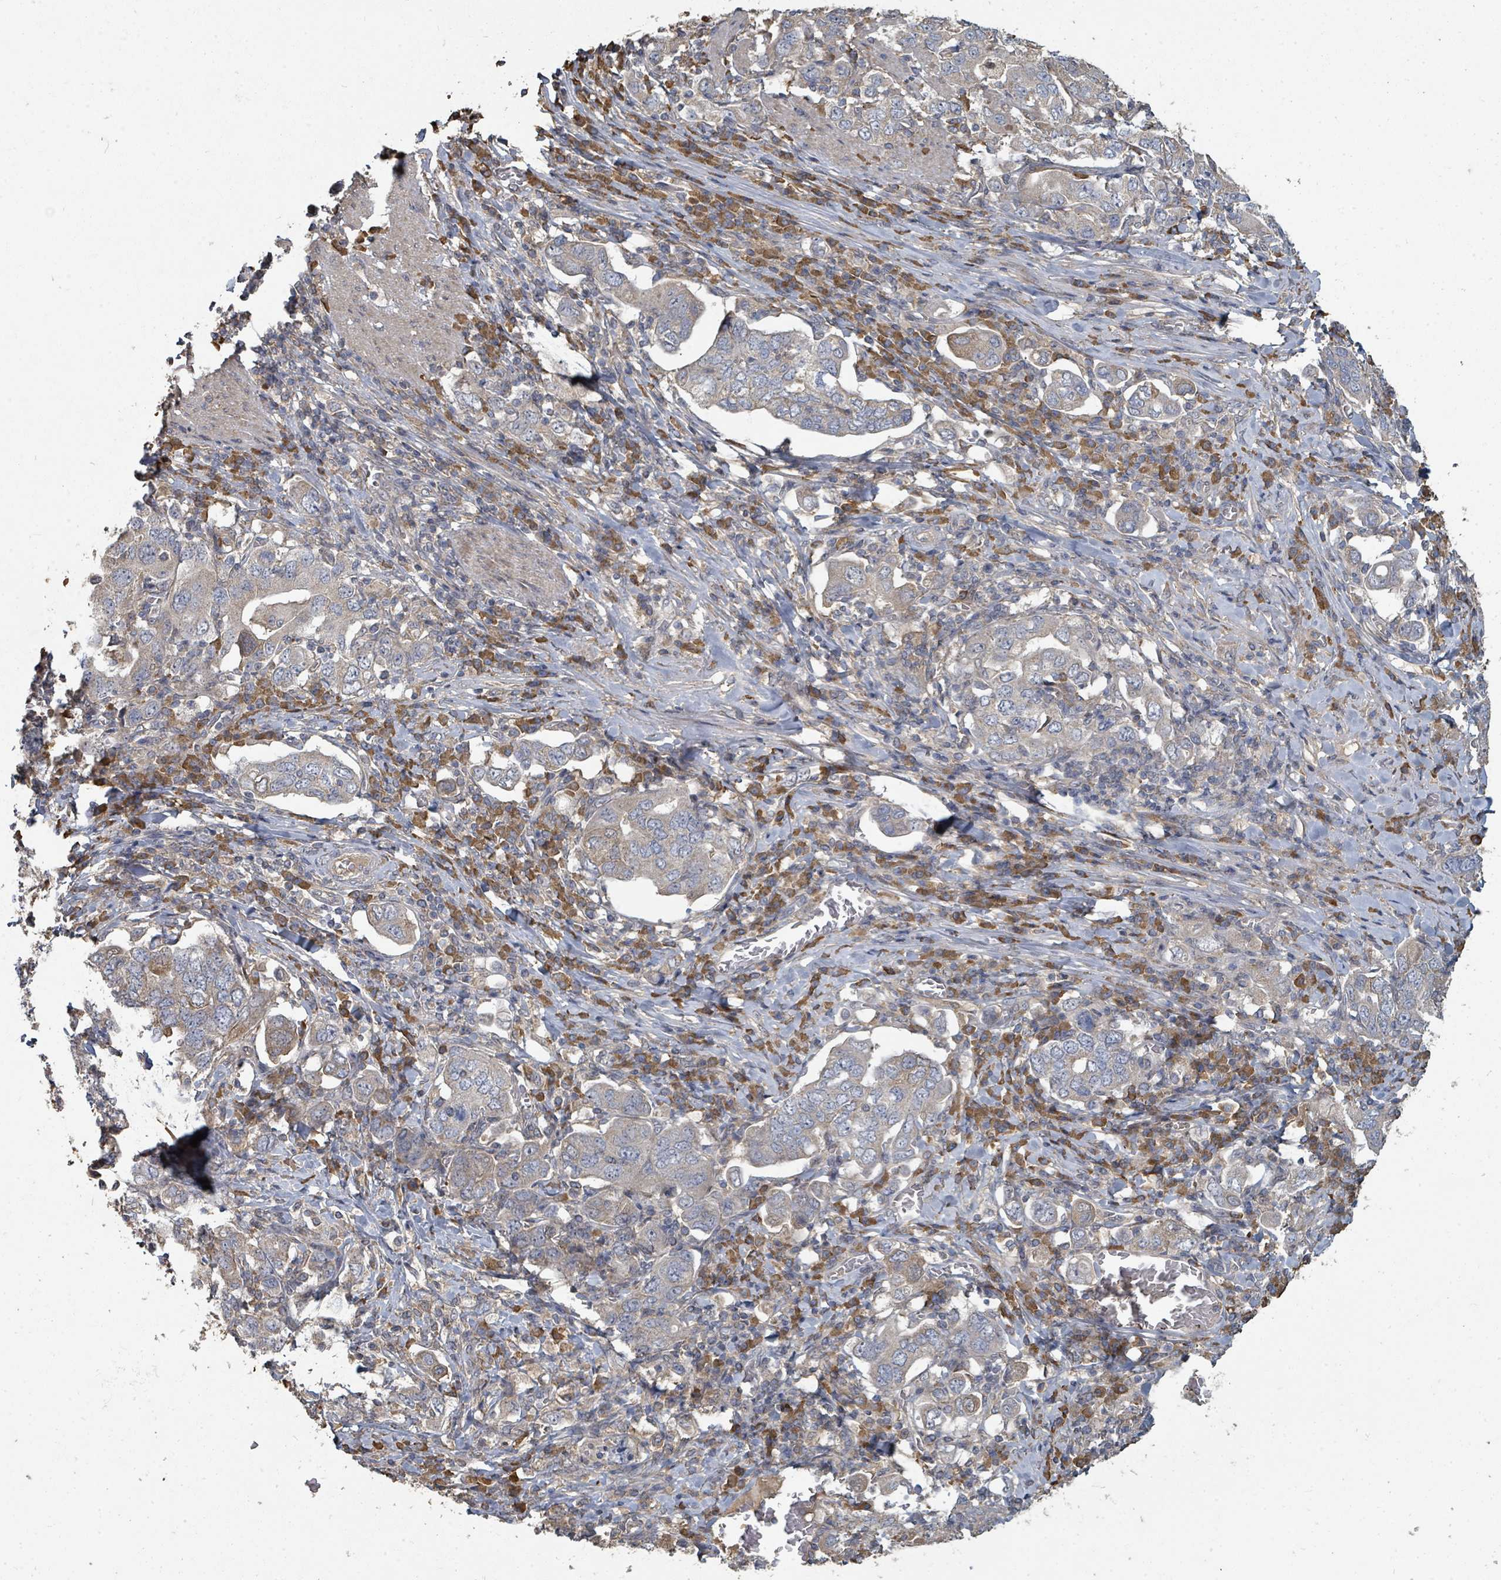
{"staining": {"intensity": "negative", "quantity": "none", "location": "none"}, "tissue": "stomach cancer", "cell_type": "Tumor cells", "image_type": "cancer", "snomed": [{"axis": "morphology", "description": "Adenocarcinoma, NOS"}, {"axis": "topography", "description": "Stomach, upper"}, {"axis": "topography", "description": "Stomach"}], "caption": "Immunohistochemical staining of human stomach cancer reveals no significant expression in tumor cells.", "gene": "WDFY1", "patient": {"sex": "male", "age": 62}}